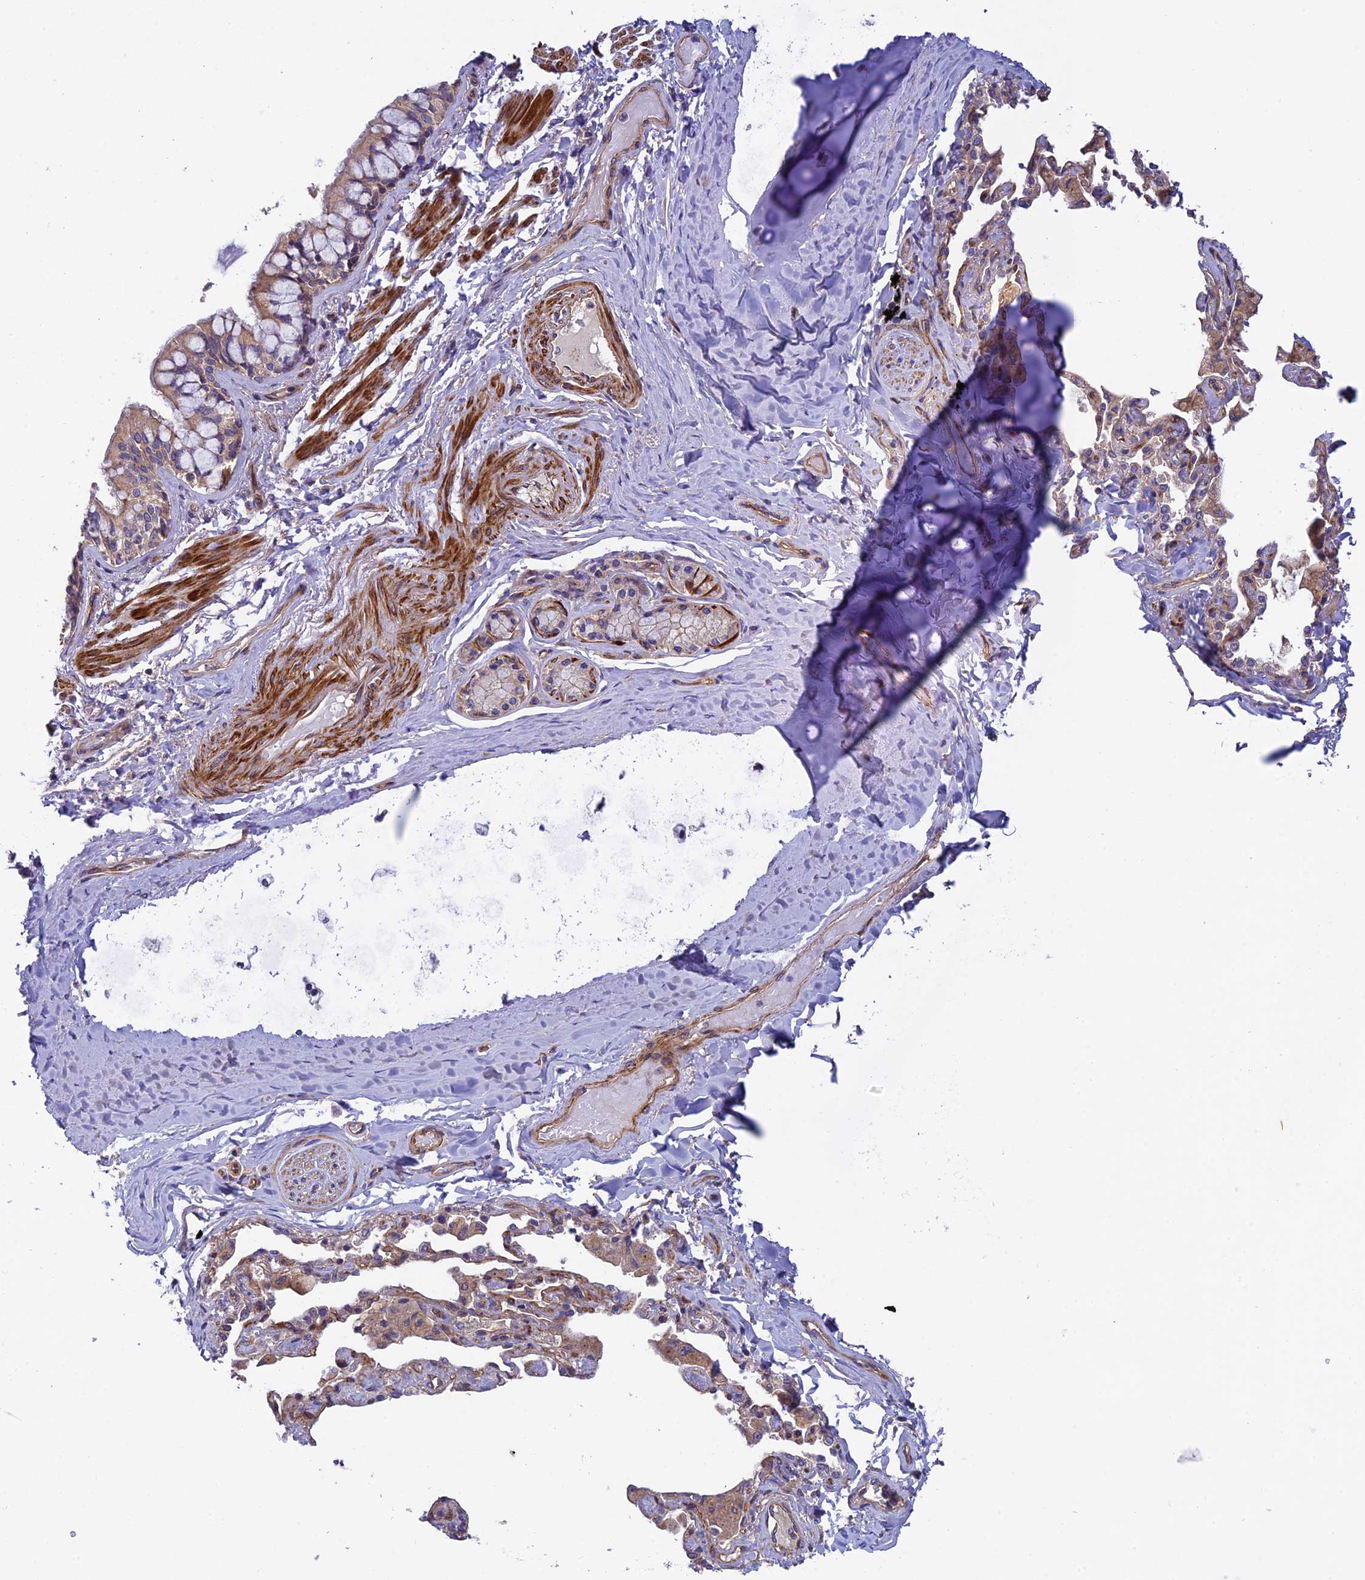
{"staining": {"intensity": "moderate", "quantity": ">75%", "location": "cytoplasmic/membranous"}, "tissue": "bronchus", "cell_type": "Respiratory epithelial cells", "image_type": "normal", "snomed": [{"axis": "morphology", "description": "Normal tissue, NOS"}, {"axis": "morphology", "description": "Inflammation, NOS"}, {"axis": "topography", "description": "Bronchus"}, {"axis": "topography", "description": "Lung"}], "caption": "The photomicrograph exhibits staining of unremarkable bronchus, revealing moderate cytoplasmic/membranous protein expression (brown color) within respiratory epithelial cells.", "gene": "ADAMTS15", "patient": {"sex": "female", "age": 46}}